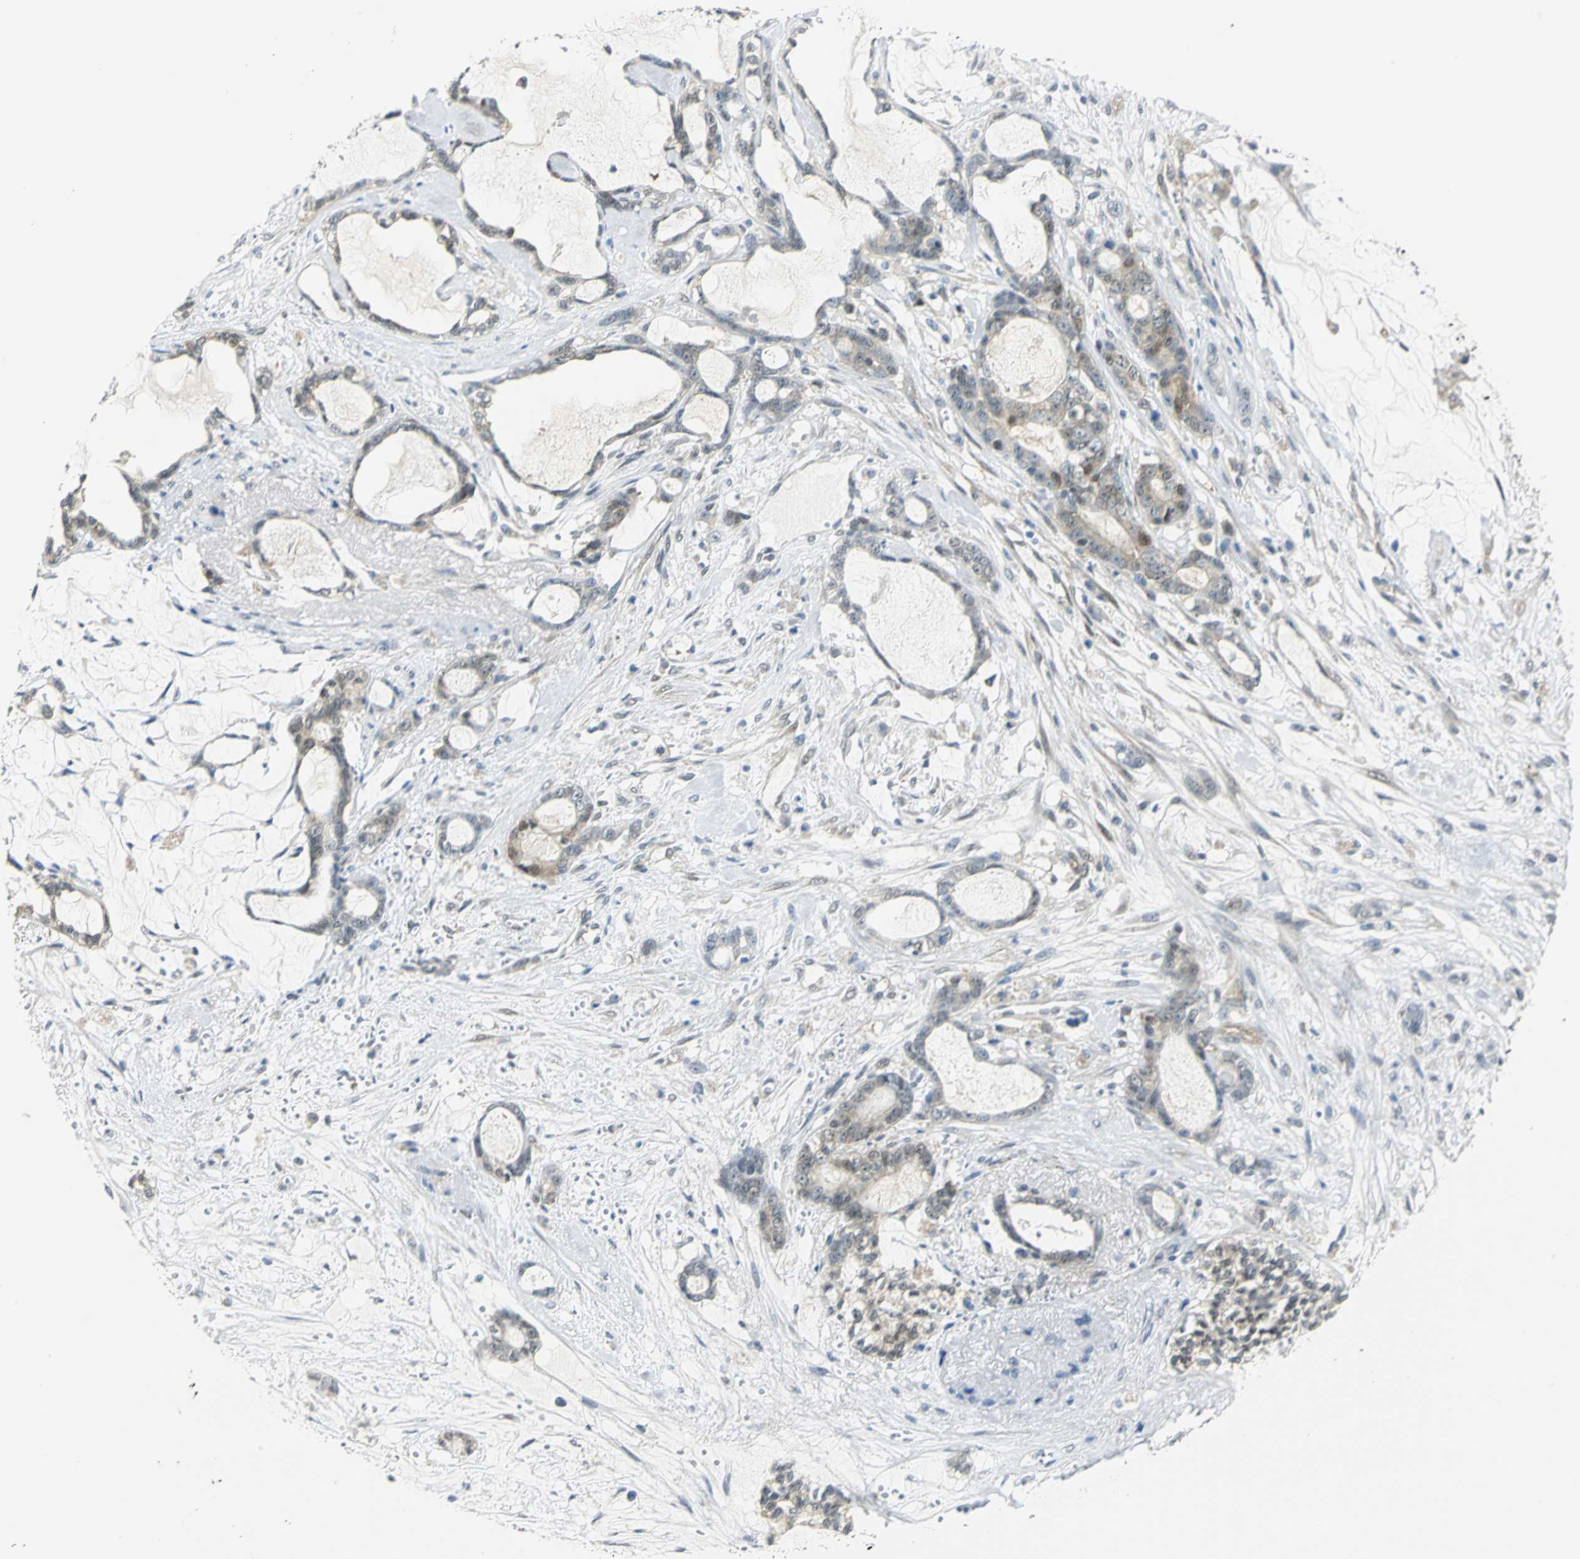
{"staining": {"intensity": "weak", "quantity": "25%-75%", "location": "cytoplasmic/membranous"}, "tissue": "pancreatic cancer", "cell_type": "Tumor cells", "image_type": "cancer", "snomed": [{"axis": "morphology", "description": "Adenocarcinoma, NOS"}, {"axis": "topography", "description": "Pancreas"}], "caption": "Immunohistochemistry (IHC) (DAB) staining of human pancreatic cancer (adenocarcinoma) displays weak cytoplasmic/membranous protein staining in approximately 25%-75% of tumor cells.", "gene": "PGM3", "patient": {"sex": "female", "age": 73}}